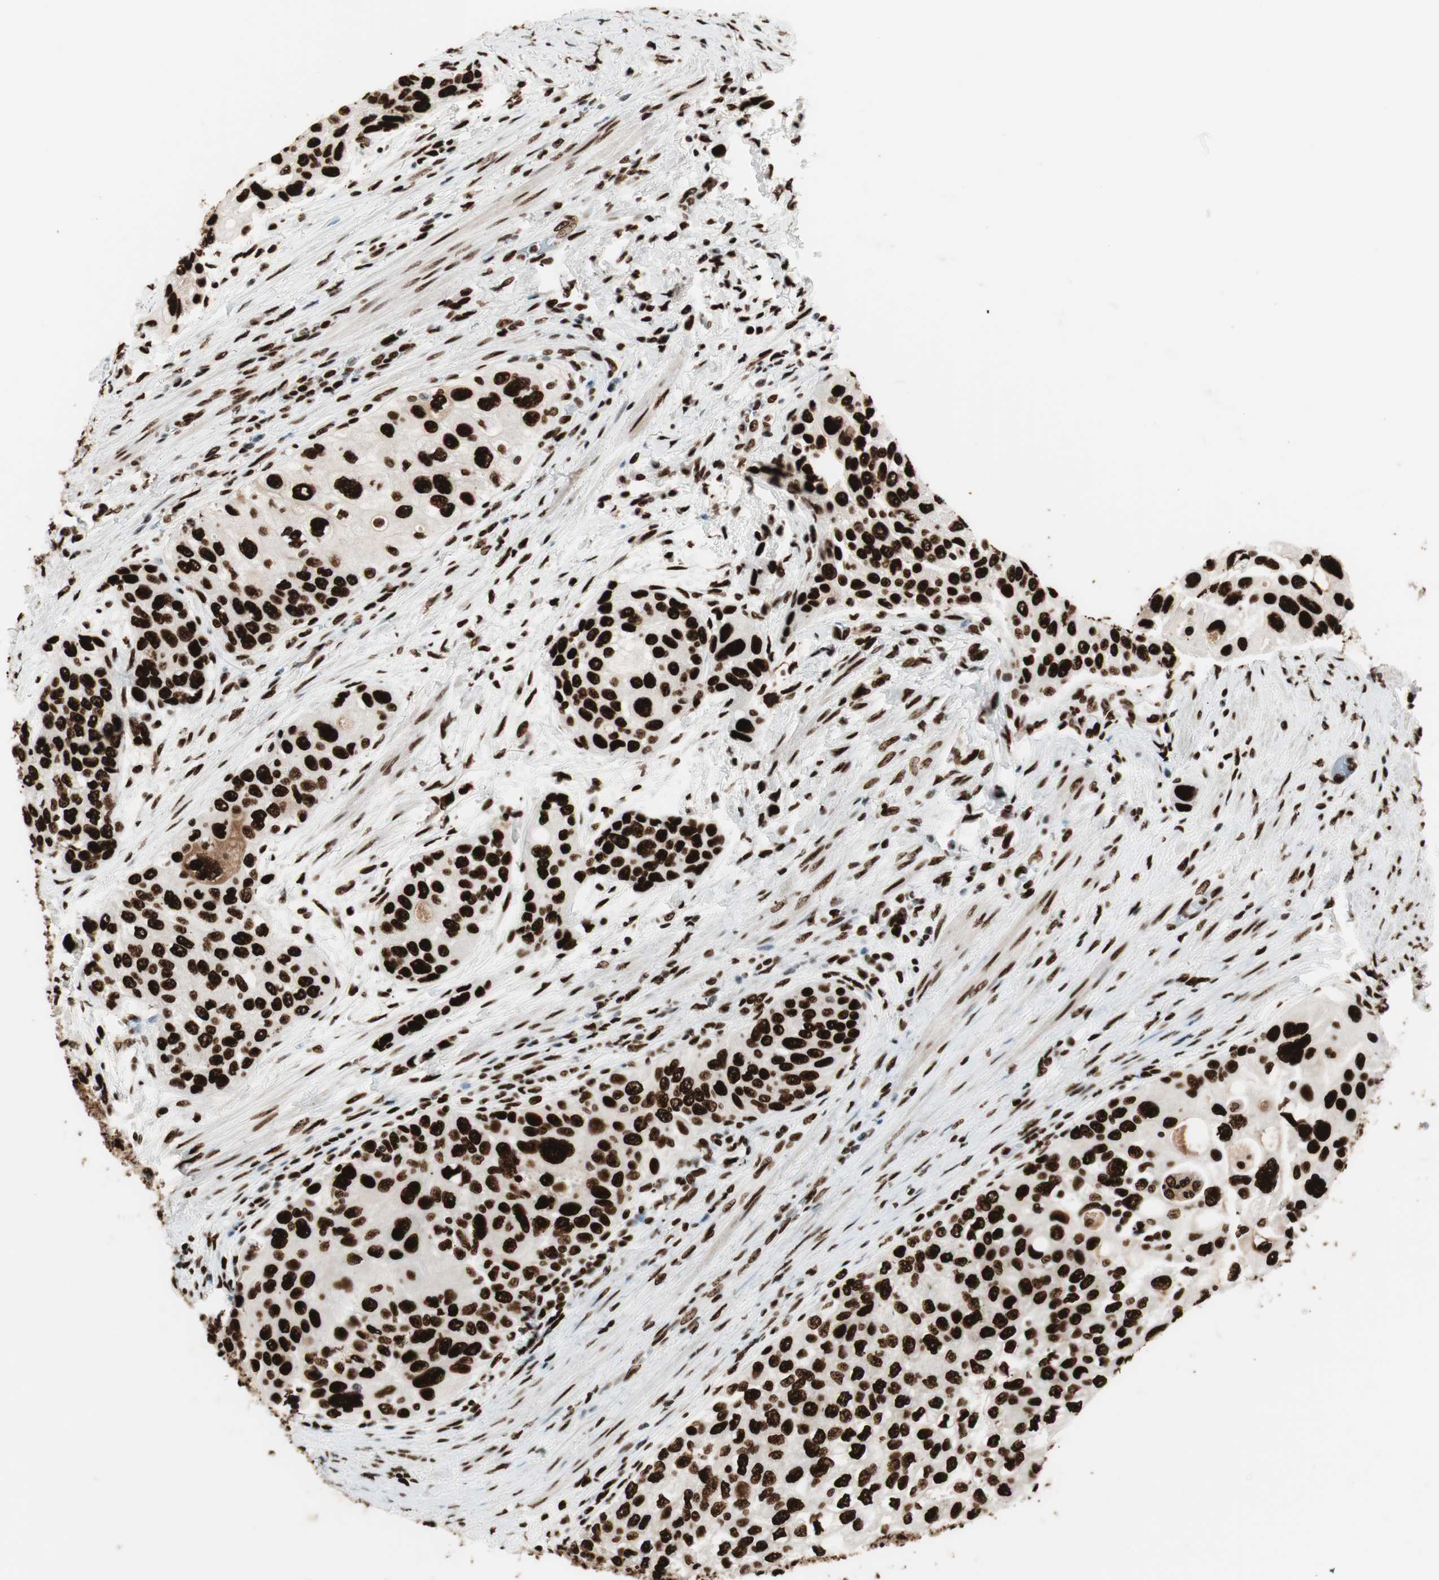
{"staining": {"intensity": "strong", "quantity": ">75%", "location": "nuclear"}, "tissue": "urothelial cancer", "cell_type": "Tumor cells", "image_type": "cancer", "snomed": [{"axis": "morphology", "description": "Urothelial carcinoma, High grade"}, {"axis": "topography", "description": "Urinary bladder"}], "caption": "This is a micrograph of IHC staining of urothelial cancer, which shows strong staining in the nuclear of tumor cells.", "gene": "PSME3", "patient": {"sex": "female", "age": 56}}